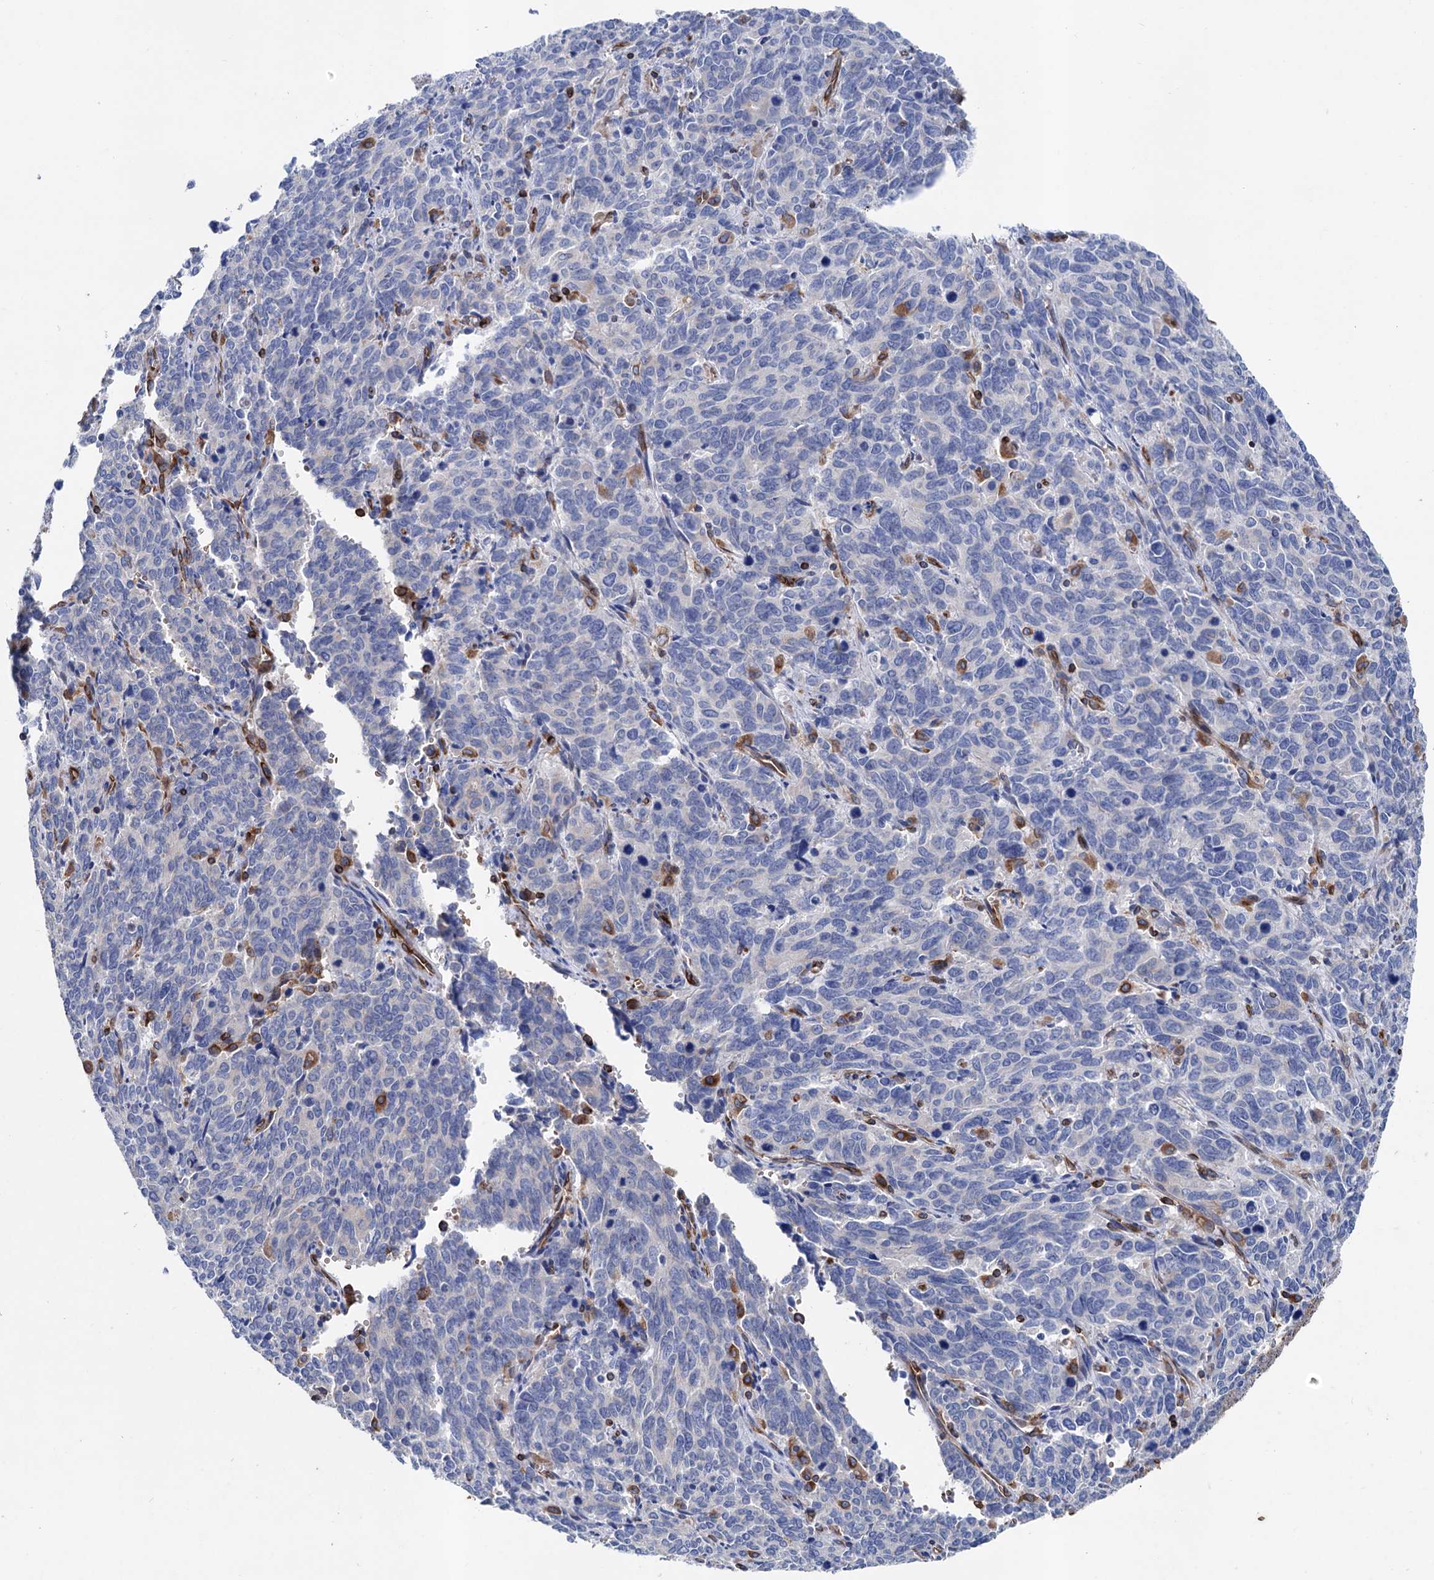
{"staining": {"intensity": "negative", "quantity": "none", "location": "none"}, "tissue": "cervical cancer", "cell_type": "Tumor cells", "image_type": "cancer", "snomed": [{"axis": "morphology", "description": "Squamous cell carcinoma, NOS"}, {"axis": "topography", "description": "Cervix"}], "caption": "The image exhibits no significant expression in tumor cells of cervical cancer (squamous cell carcinoma).", "gene": "STING1", "patient": {"sex": "female", "age": 60}}